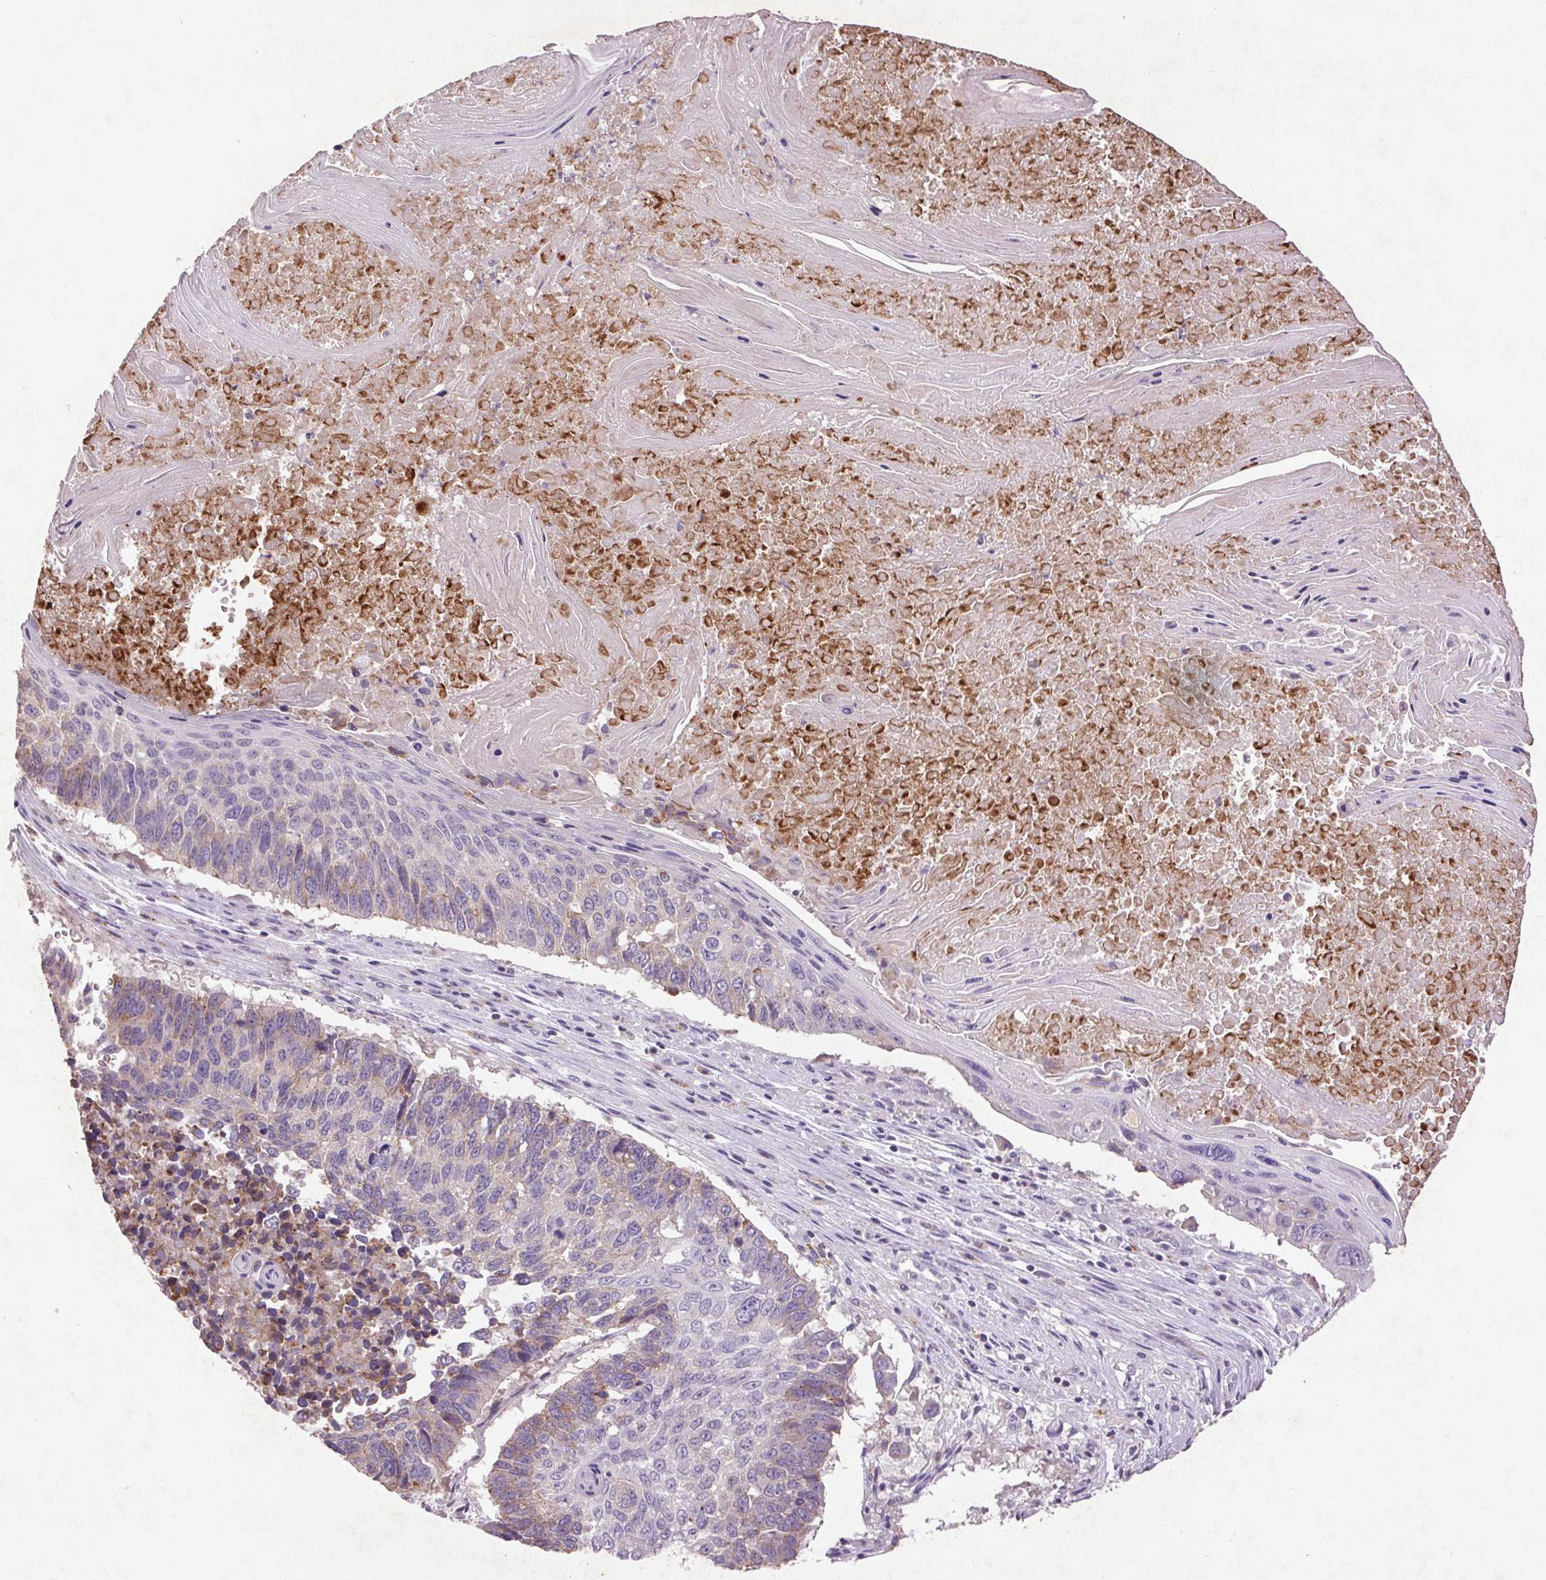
{"staining": {"intensity": "weak", "quantity": "25%-75%", "location": "cytoplasmic/membranous"}, "tissue": "lung cancer", "cell_type": "Tumor cells", "image_type": "cancer", "snomed": [{"axis": "morphology", "description": "Squamous cell carcinoma, NOS"}, {"axis": "topography", "description": "Lung"}], "caption": "Immunohistochemical staining of lung squamous cell carcinoma displays low levels of weak cytoplasmic/membranous protein expression in about 25%-75% of tumor cells. (DAB (3,3'-diaminobenzidine) = brown stain, brightfield microscopy at high magnification).", "gene": "FNDC7", "patient": {"sex": "male", "age": 73}}